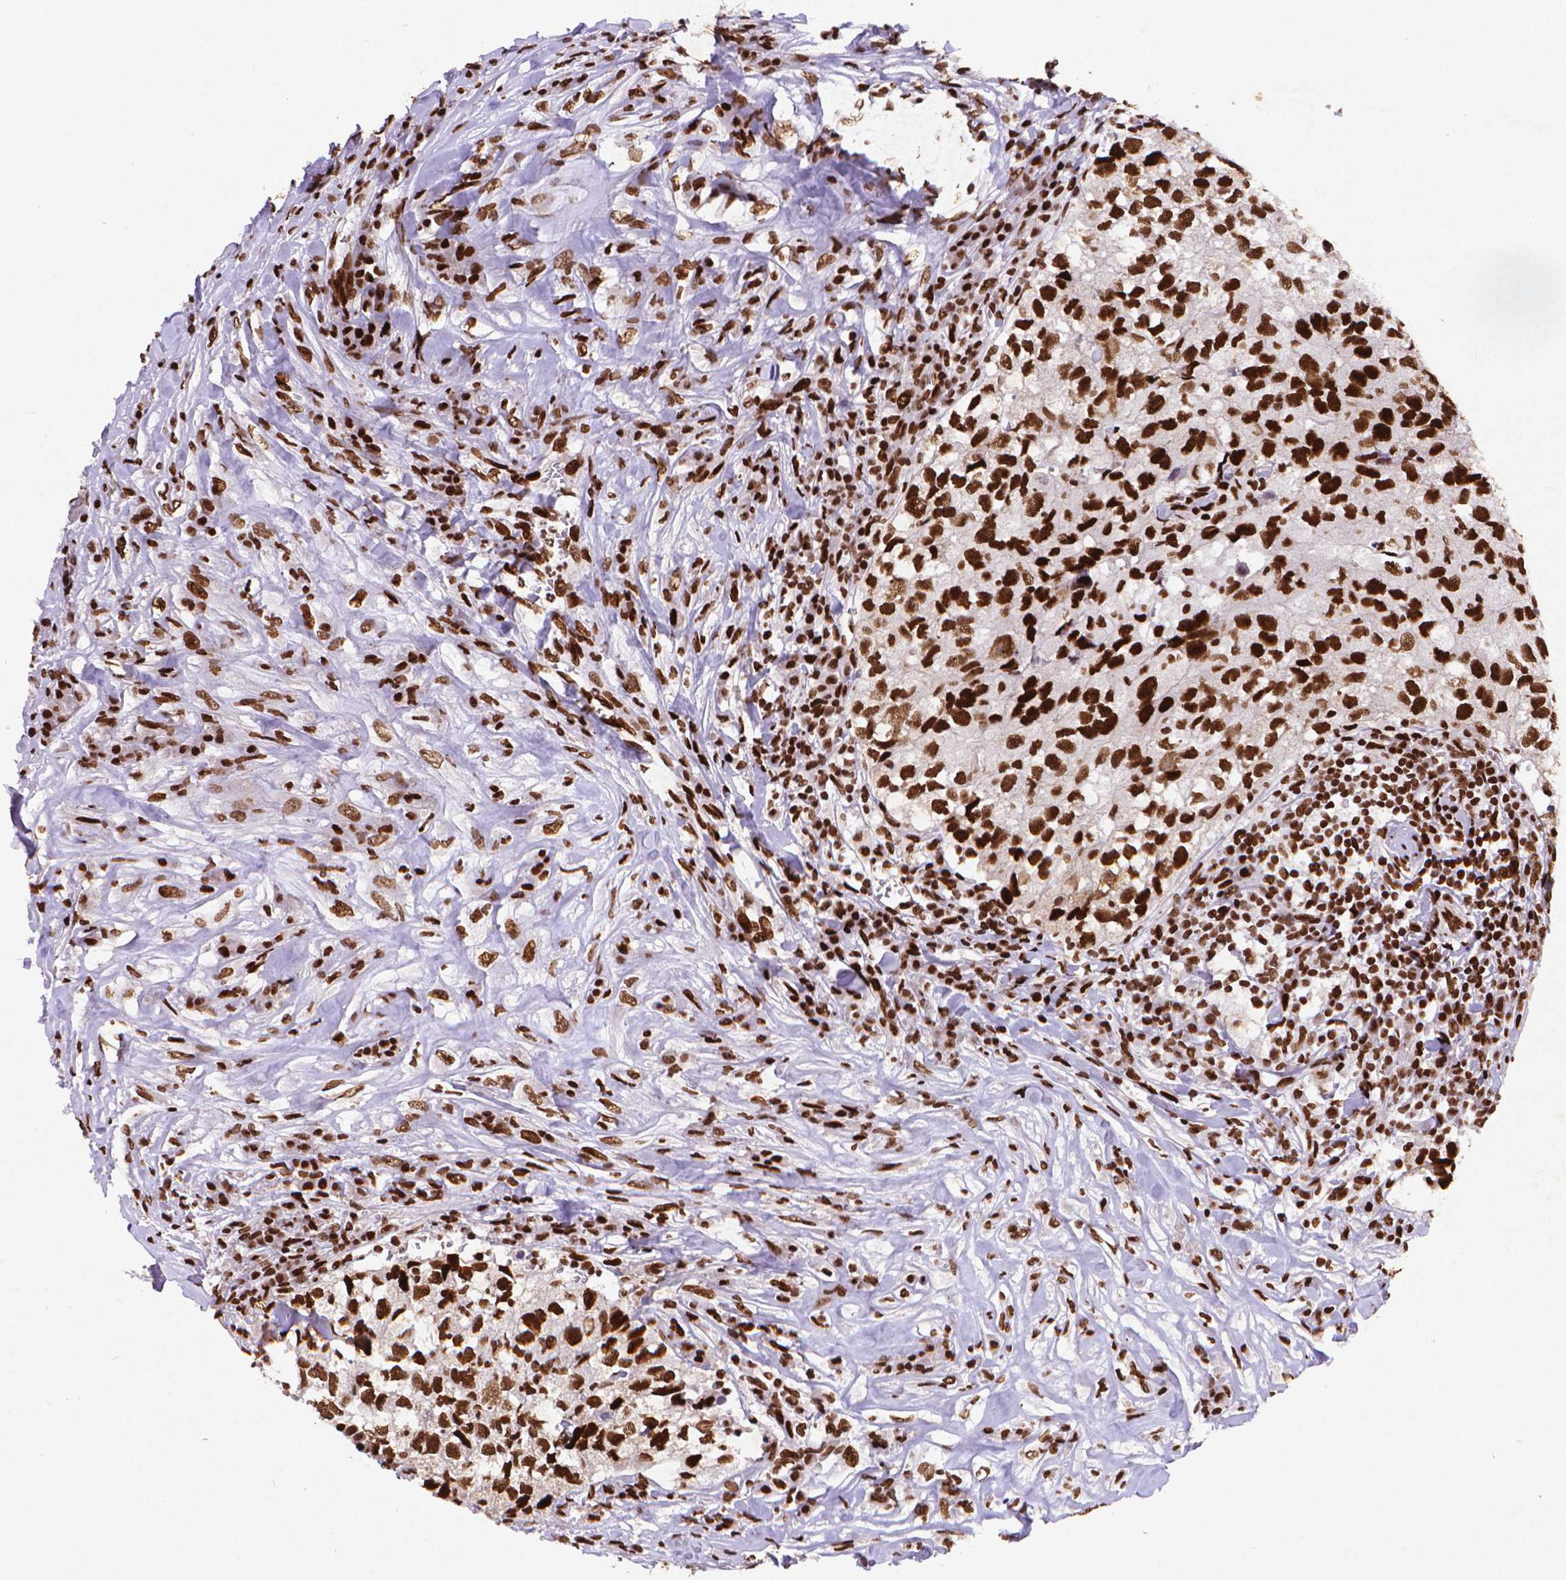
{"staining": {"intensity": "strong", "quantity": ">75%", "location": "nuclear"}, "tissue": "breast cancer", "cell_type": "Tumor cells", "image_type": "cancer", "snomed": [{"axis": "morphology", "description": "Duct carcinoma"}, {"axis": "topography", "description": "Breast"}], "caption": "This micrograph exhibits immunohistochemistry (IHC) staining of human breast cancer, with high strong nuclear staining in approximately >75% of tumor cells.", "gene": "CITED2", "patient": {"sex": "female", "age": 30}}